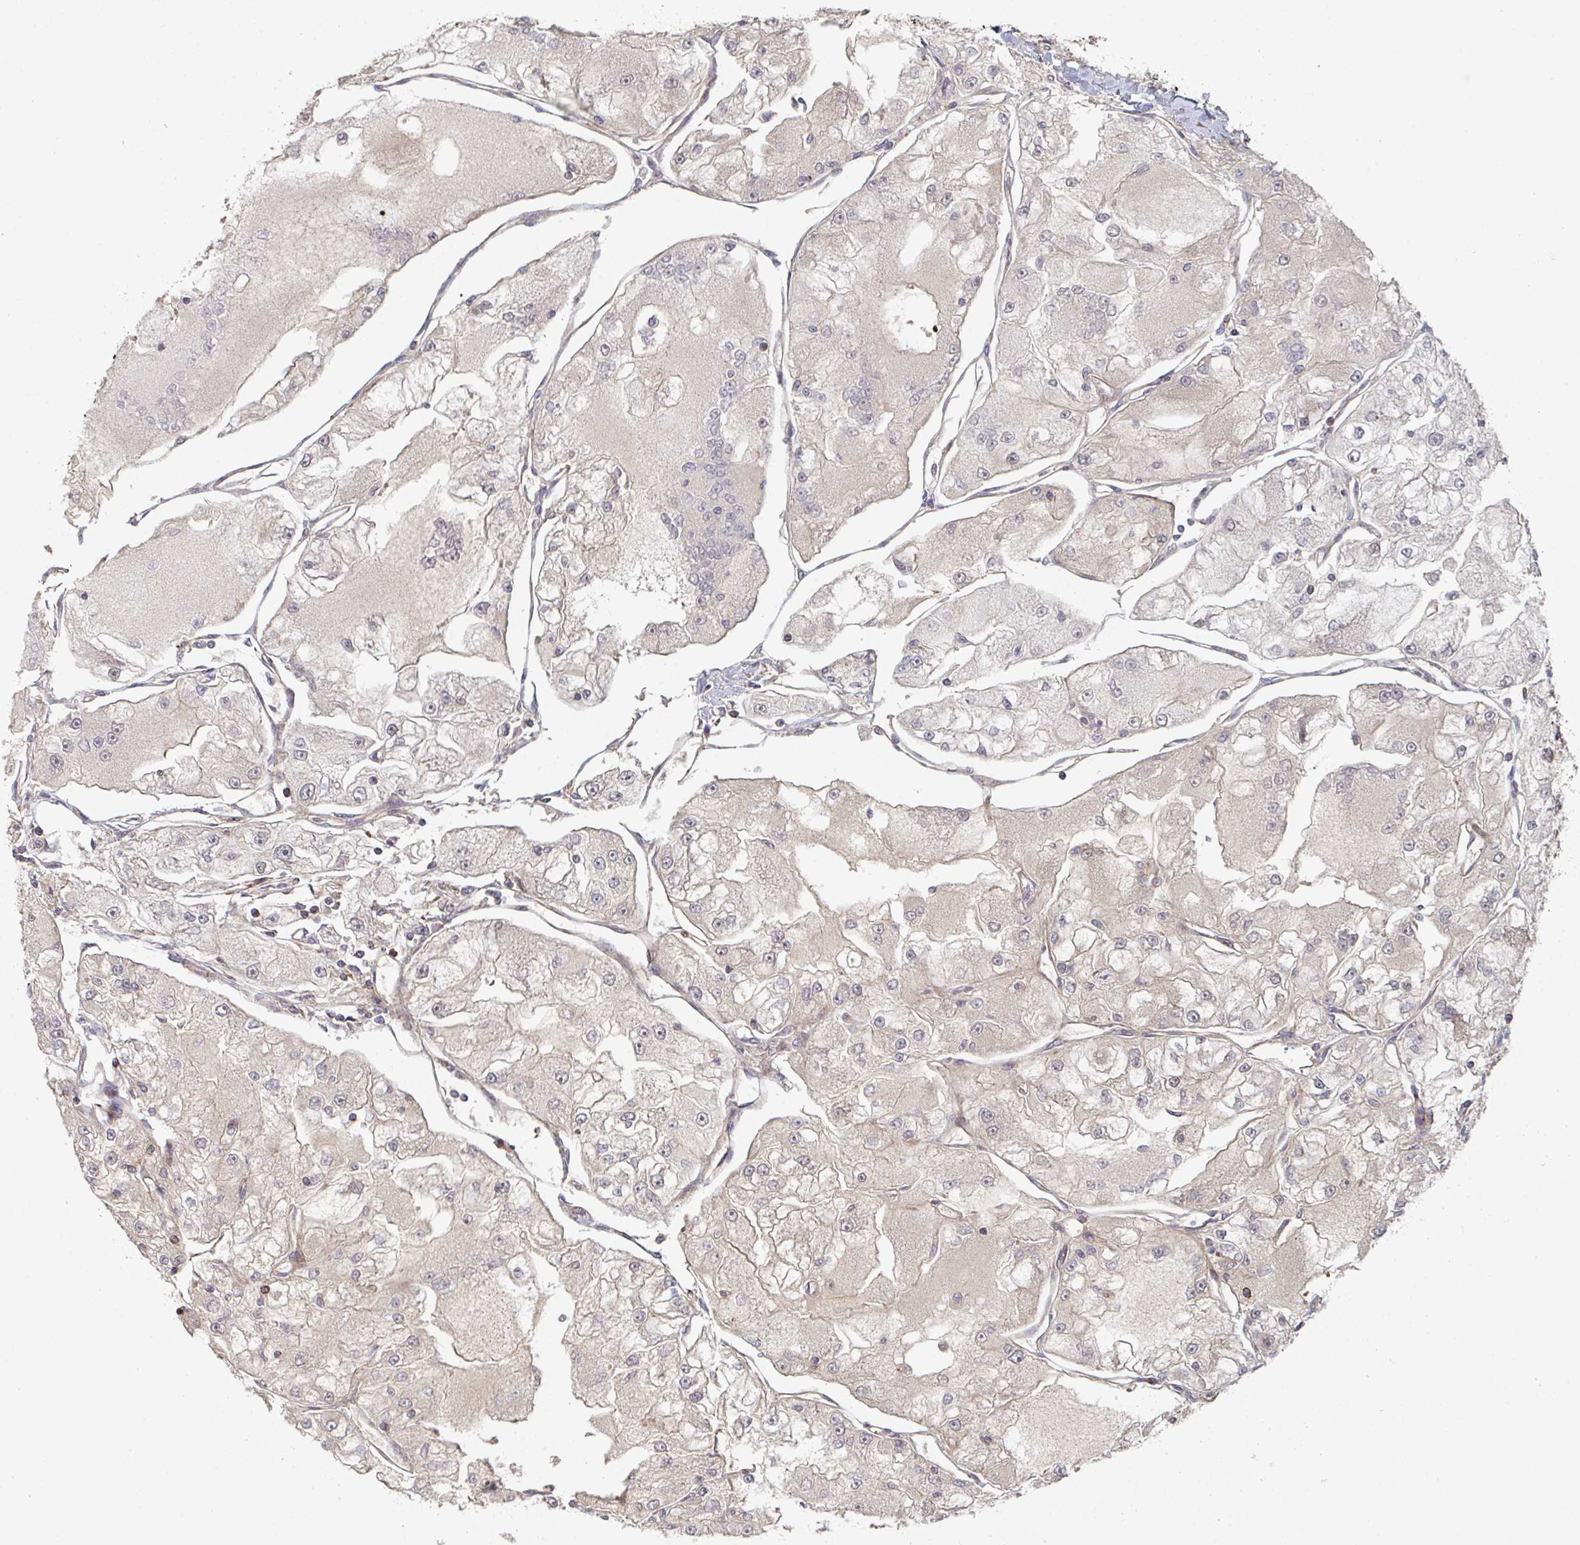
{"staining": {"intensity": "weak", "quantity": "25%-75%", "location": "cytoplasmic/membranous"}, "tissue": "renal cancer", "cell_type": "Tumor cells", "image_type": "cancer", "snomed": [{"axis": "morphology", "description": "Adenocarcinoma, NOS"}, {"axis": "topography", "description": "Kidney"}], "caption": "This is an image of IHC staining of renal cancer, which shows weak positivity in the cytoplasmic/membranous of tumor cells.", "gene": "FZD2", "patient": {"sex": "female", "age": 72}}